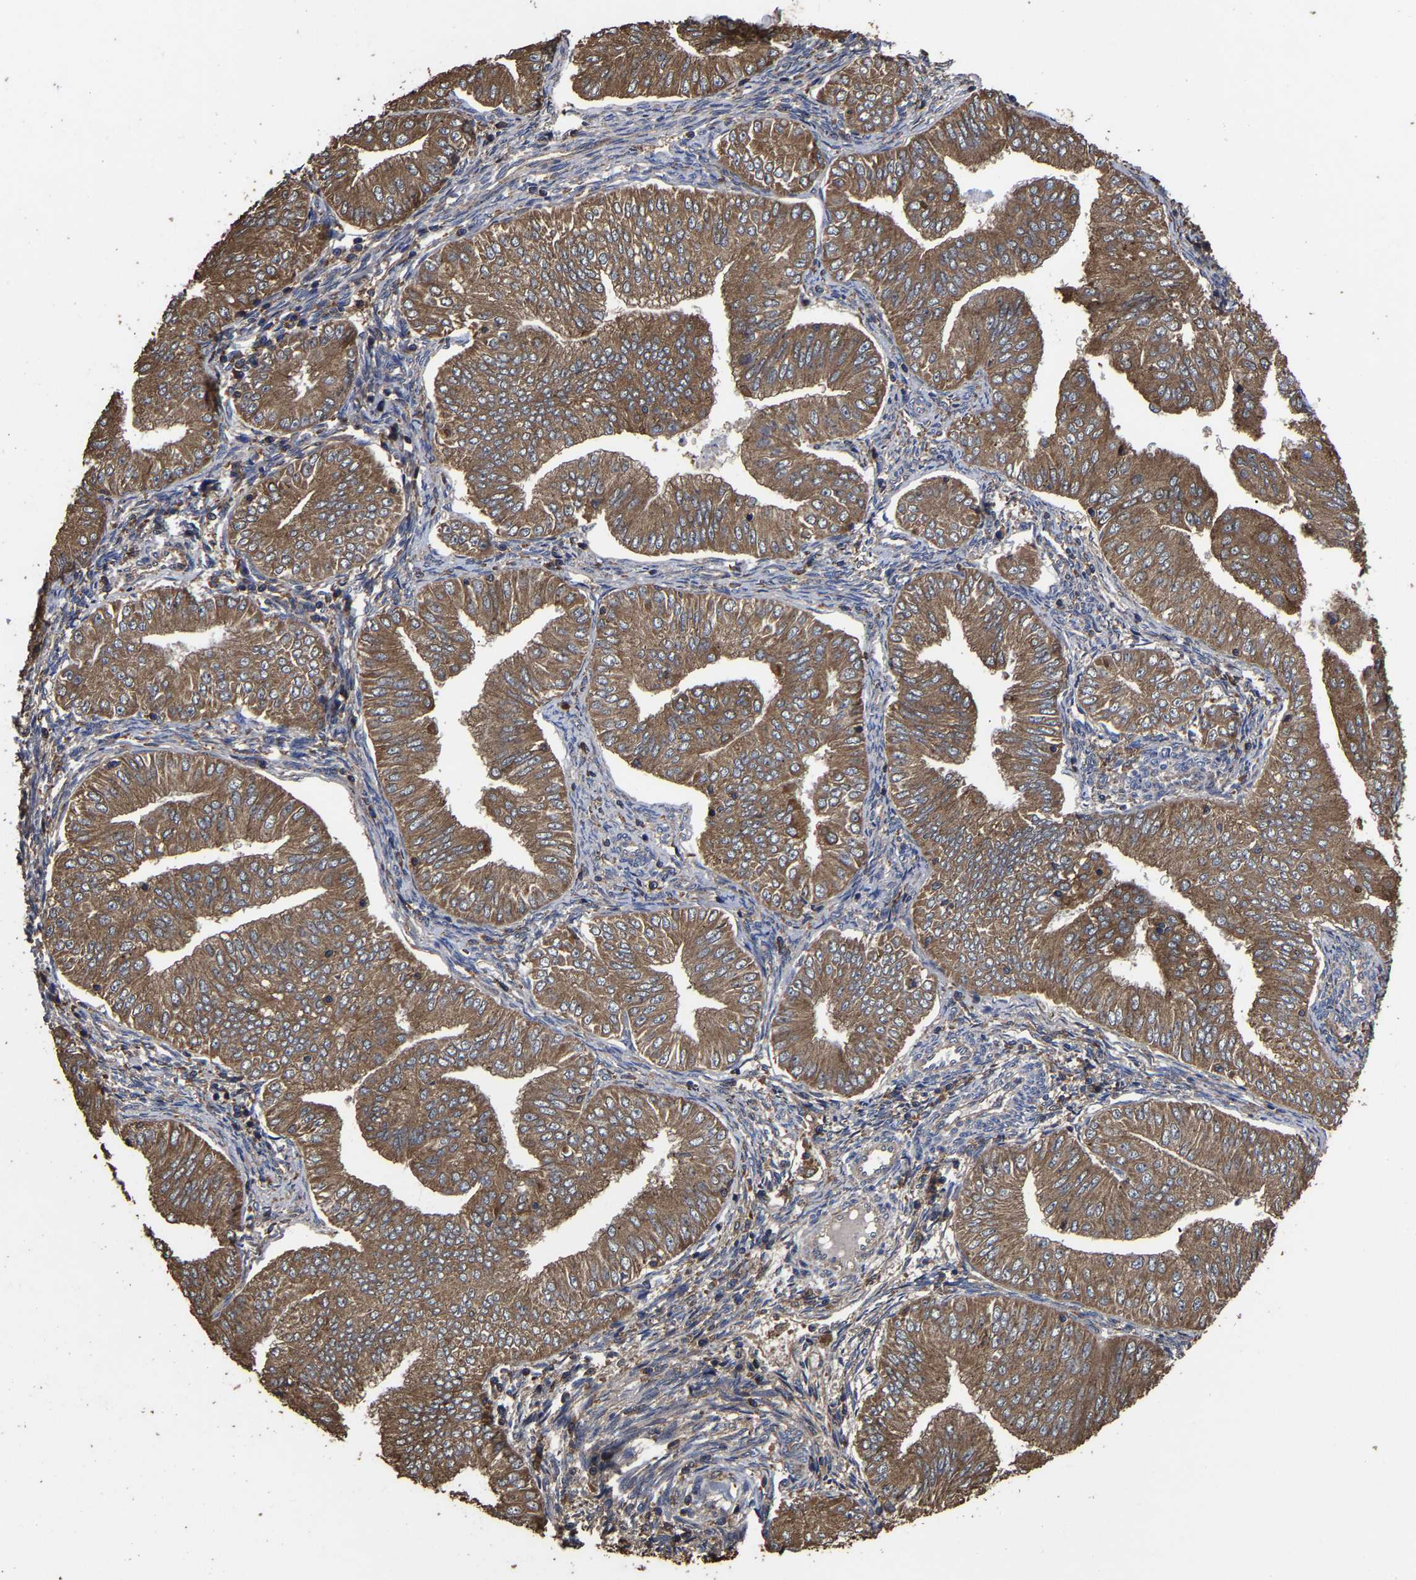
{"staining": {"intensity": "moderate", "quantity": ">75%", "location": "cytoplasmic/membranous"}, "tissue": "endometrial cancer", "cell_type": "Tumor cells", "image_type": "cancer", "snomed": [{"axis": "morphology", "description": "Normal tissue, NOS"}, {"axis": "morphology", "description": "Adenocarcinoma, NOS"}, {"axis": "topography", "description": "Endometrium"}], "caption": "This image demonstrates immunohistochemistry staining of human adenocarcinoma (endometrial), with medium moderate cytoplasmic/membranous staining in approximately >75% of tumor cells.", "gene": "ITCH", "patient": {"sex": "female", "age": 53}}